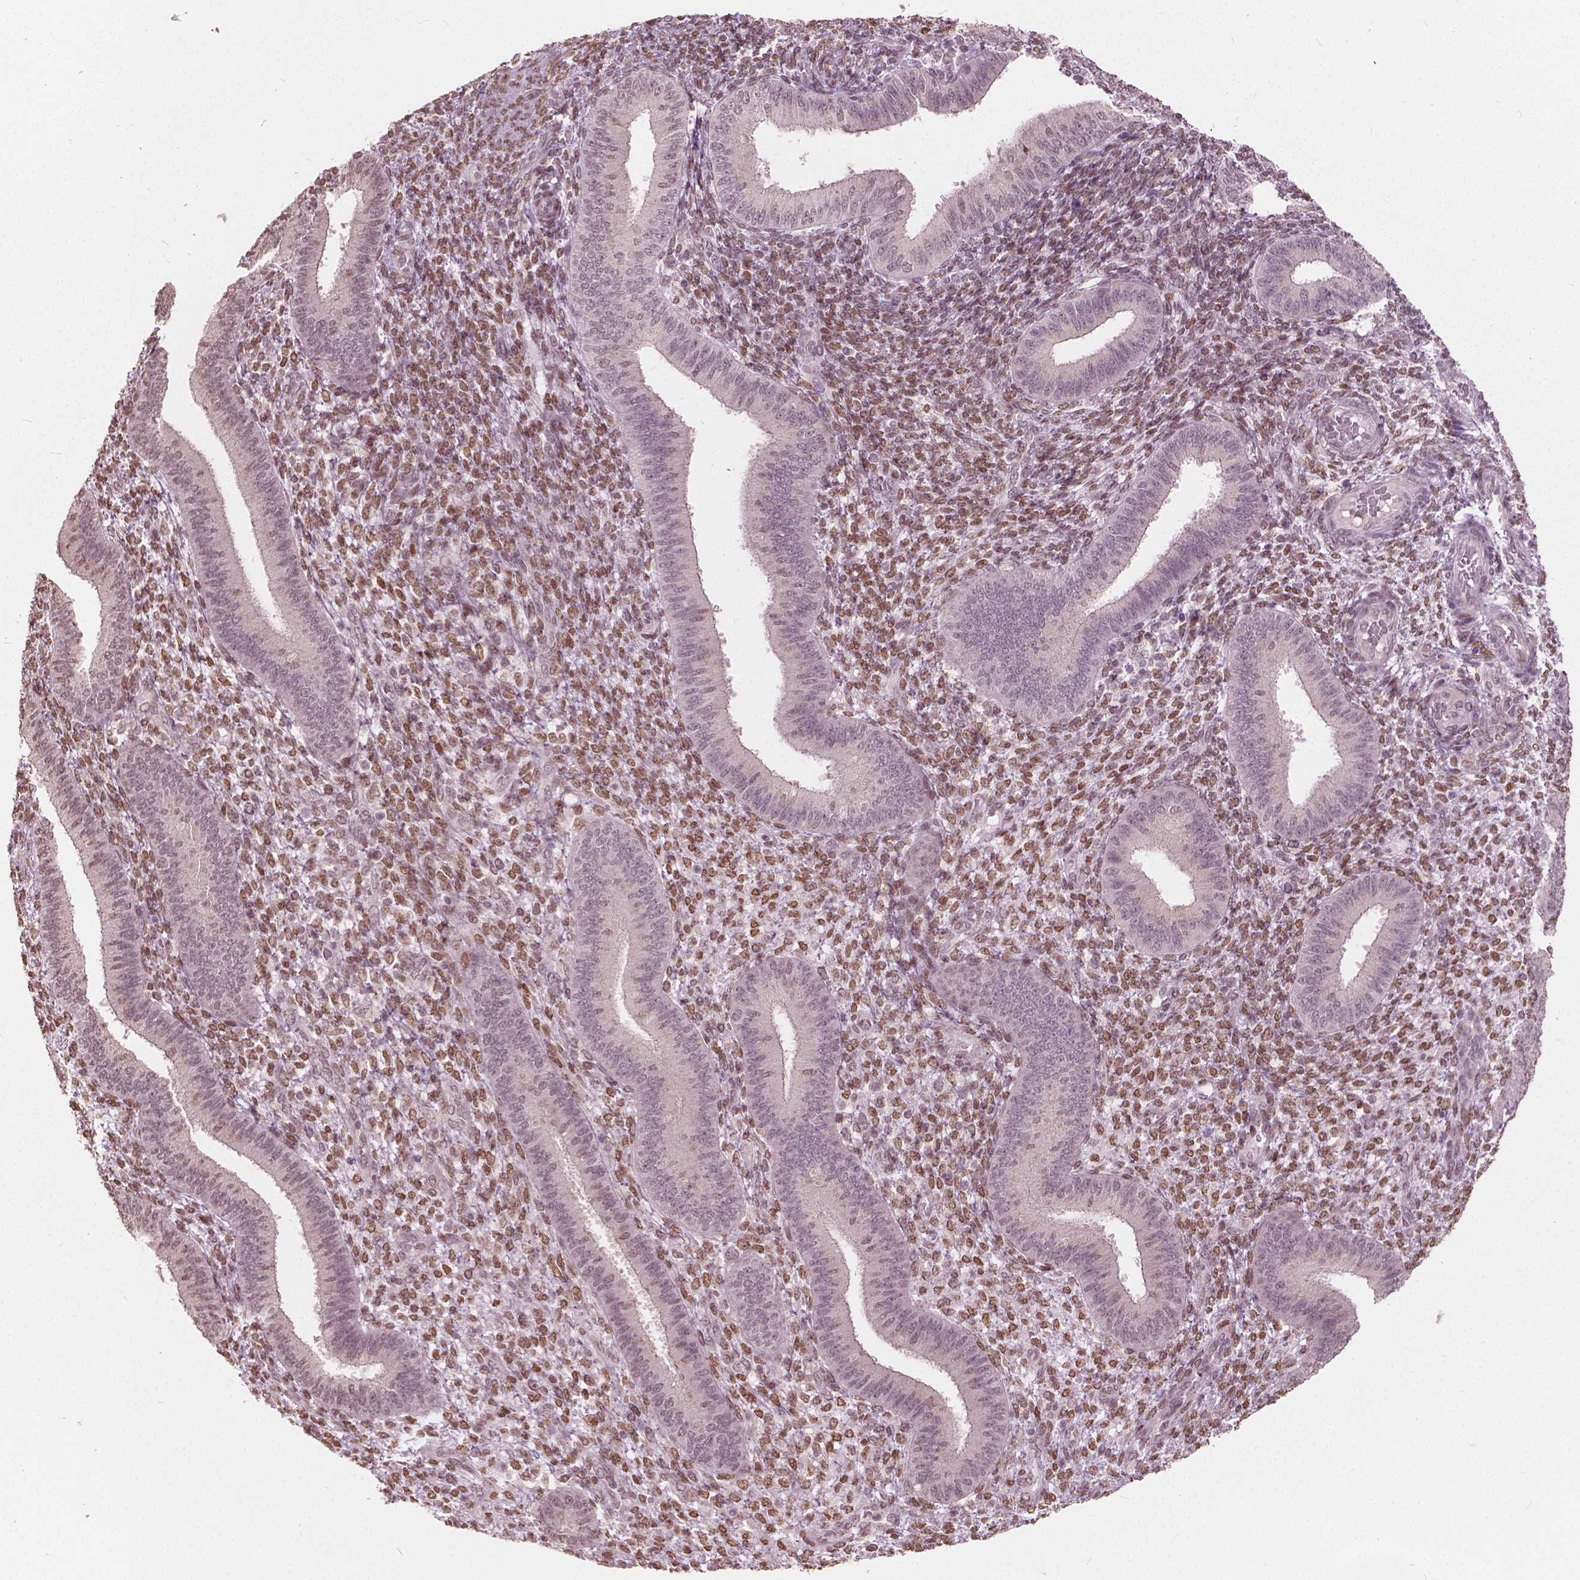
{"staining": {"intensity": "moderate", "quantity": ">75%", "location": "nuclear"}, "tissue": "endometrium", "cell_type": "Cells in endometrial stroma", "image_type": "normal", "snomed": [{"axis": "morphology", "description": "Normal tissue, NOS"}, {"axis": "topography", "description": "Endometrium"}], "caption": "Immunohistochemistry staining of benign endometrium, which displays medium levels of moderate nuclear positivity in about >75% of cells in endometrial stroma indicating moderate nuclear protein expression. The staining was performed using DAB (3,3'-diaminobenzidine) (brown) for protein detection and nuclei were counterstained in hematoxylin (blue).", "gene": "HOXA10", "patient": {"sex": "female", "age": 39}}